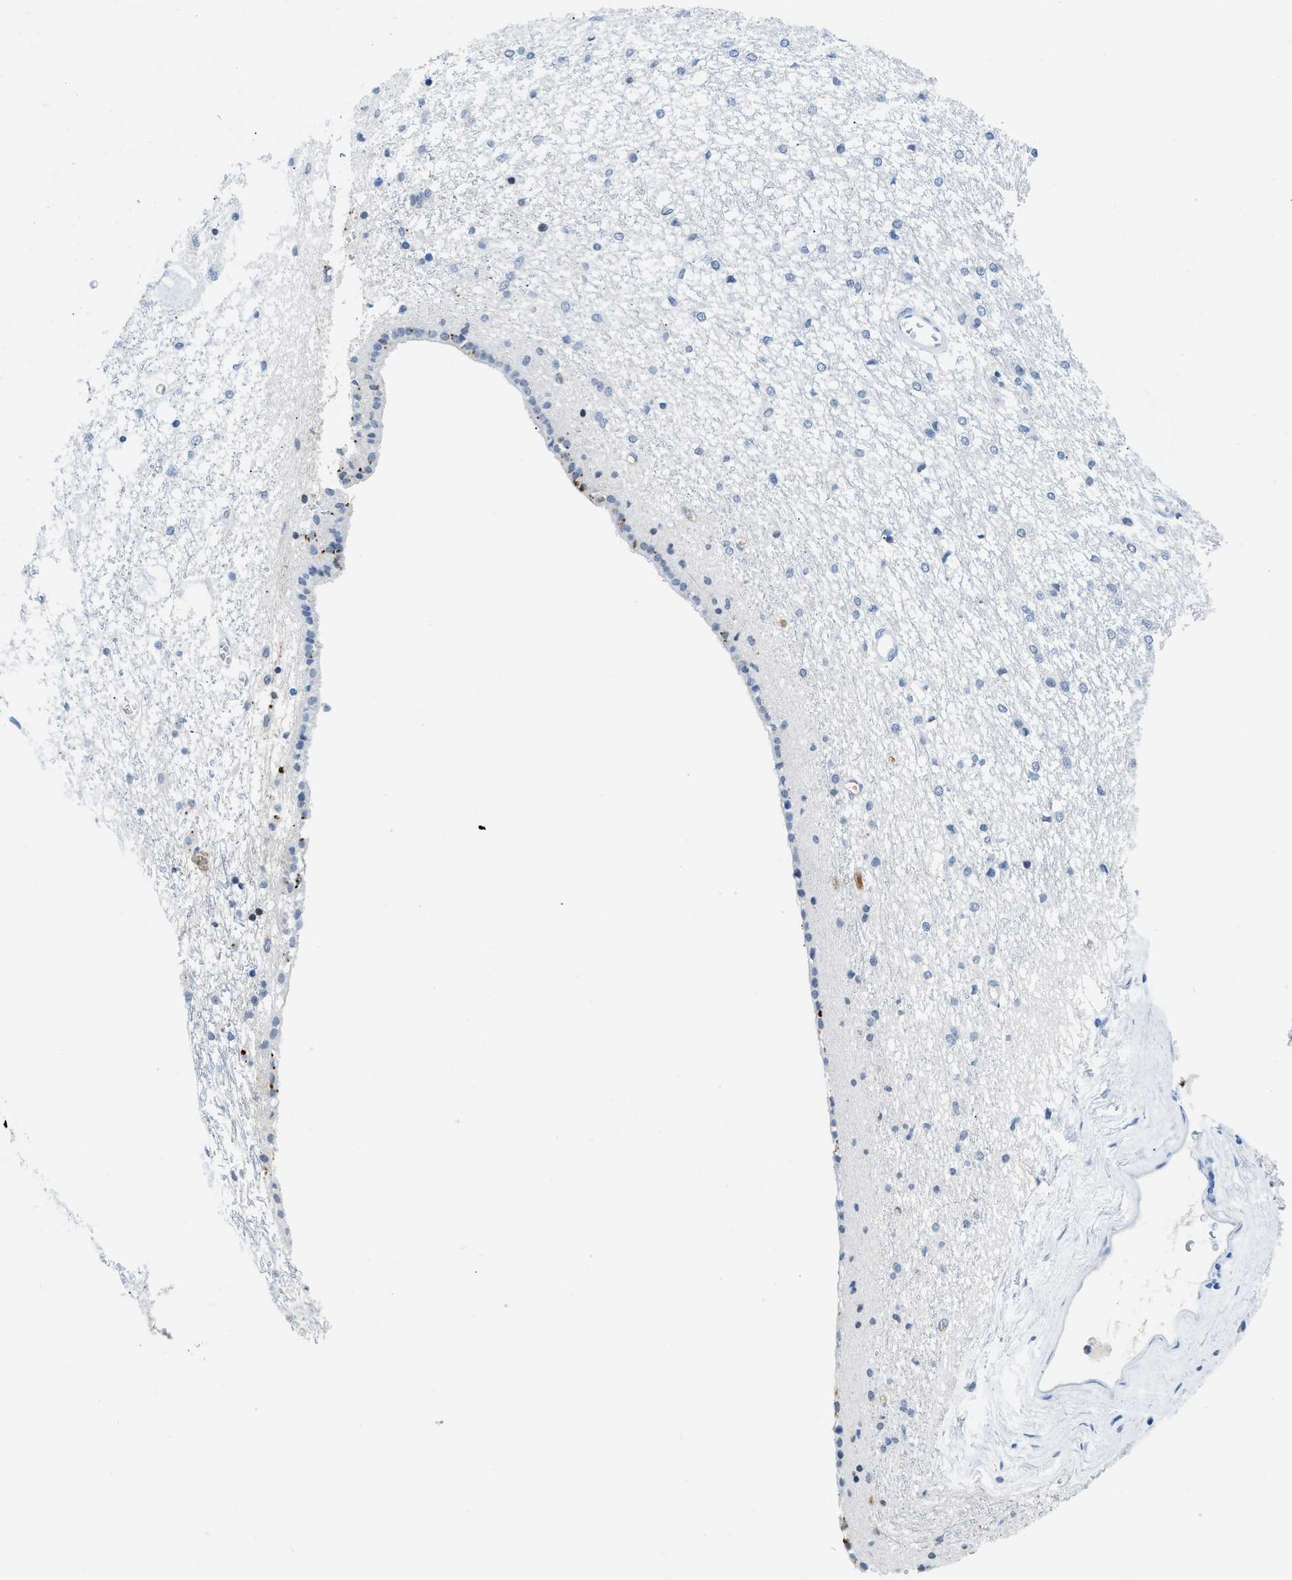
{"staining": {"intensity": "negative", "quantity": "none", "location": "none"}, "tissue": "caudate", "cell_type": "Glial cells", "image_type": "normal", "snomed": [{"axis": "morphology", "description": "Normal tissue, NOS"}, {"axis": "topography", "description": "Lateral ventricle wall"}], "caption": "Caudate was stained to show a protein in brown. There is no significant staining in glial cells. The staining is performed using DAB brown chromogen with nuclei counter-stained in using hematoxylin.", "gene": "MBL2", "patient": {"sex": "female", "age": 19}}